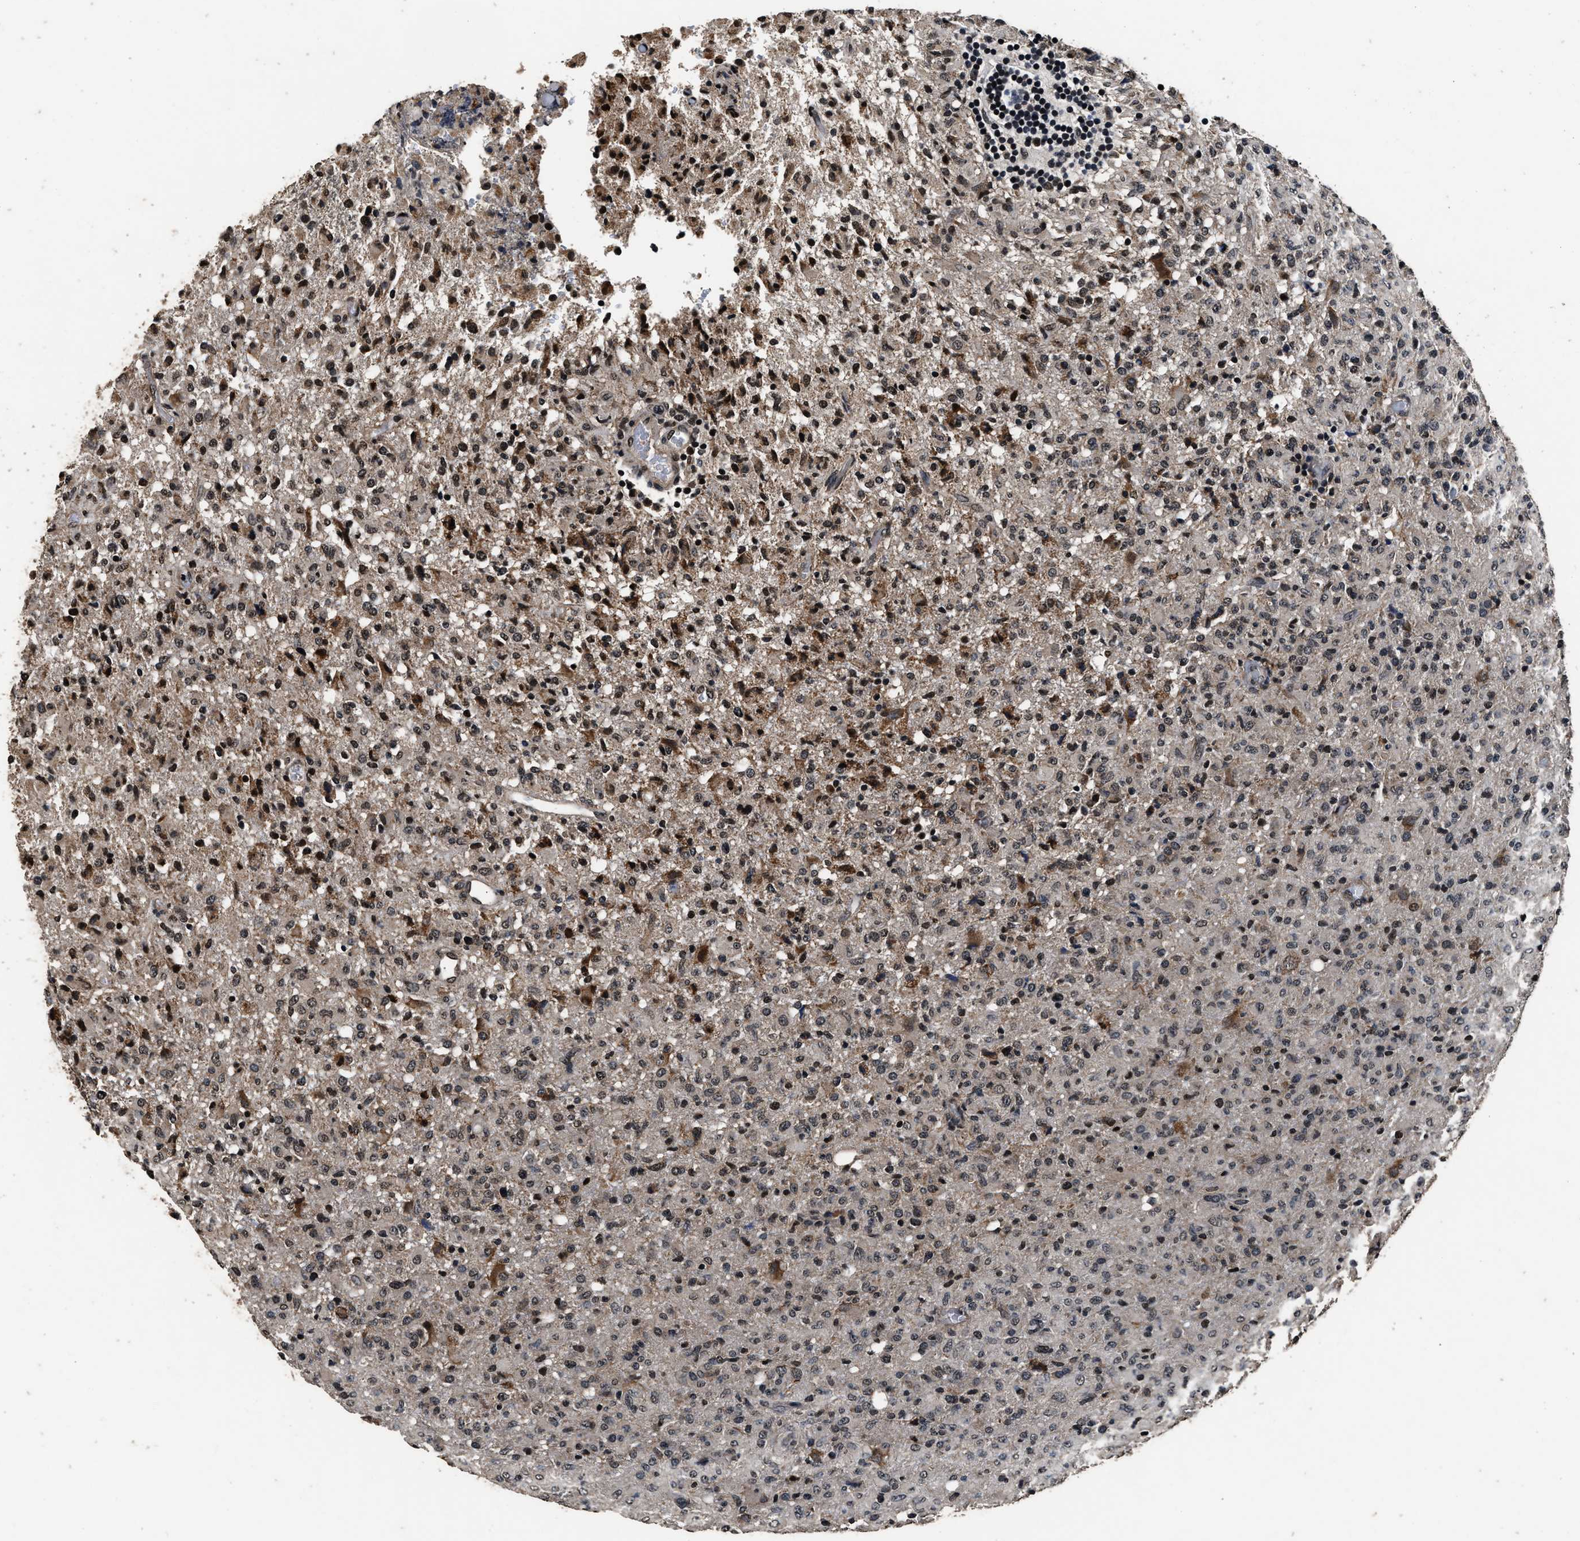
{"staining": {"intensity": "strong", "quantity": "25%-75%", "location": "nuclear"}, "tissue": "glioma", "cell_type": "Tumor cells", "image_type": "cancer", "snomed": [{"axis": "morphology", "description": "Glioma, malignant, High grade"}, {"axis": "topography", "description": "Brain"}], "caption": "Immunohistochemical staining of human glioma displays high levels of strong nuclear positivity in about 25%-75% of tumor cells.", "gene": "CSTF1", "patient": {"sex": "female", "age": 57}}